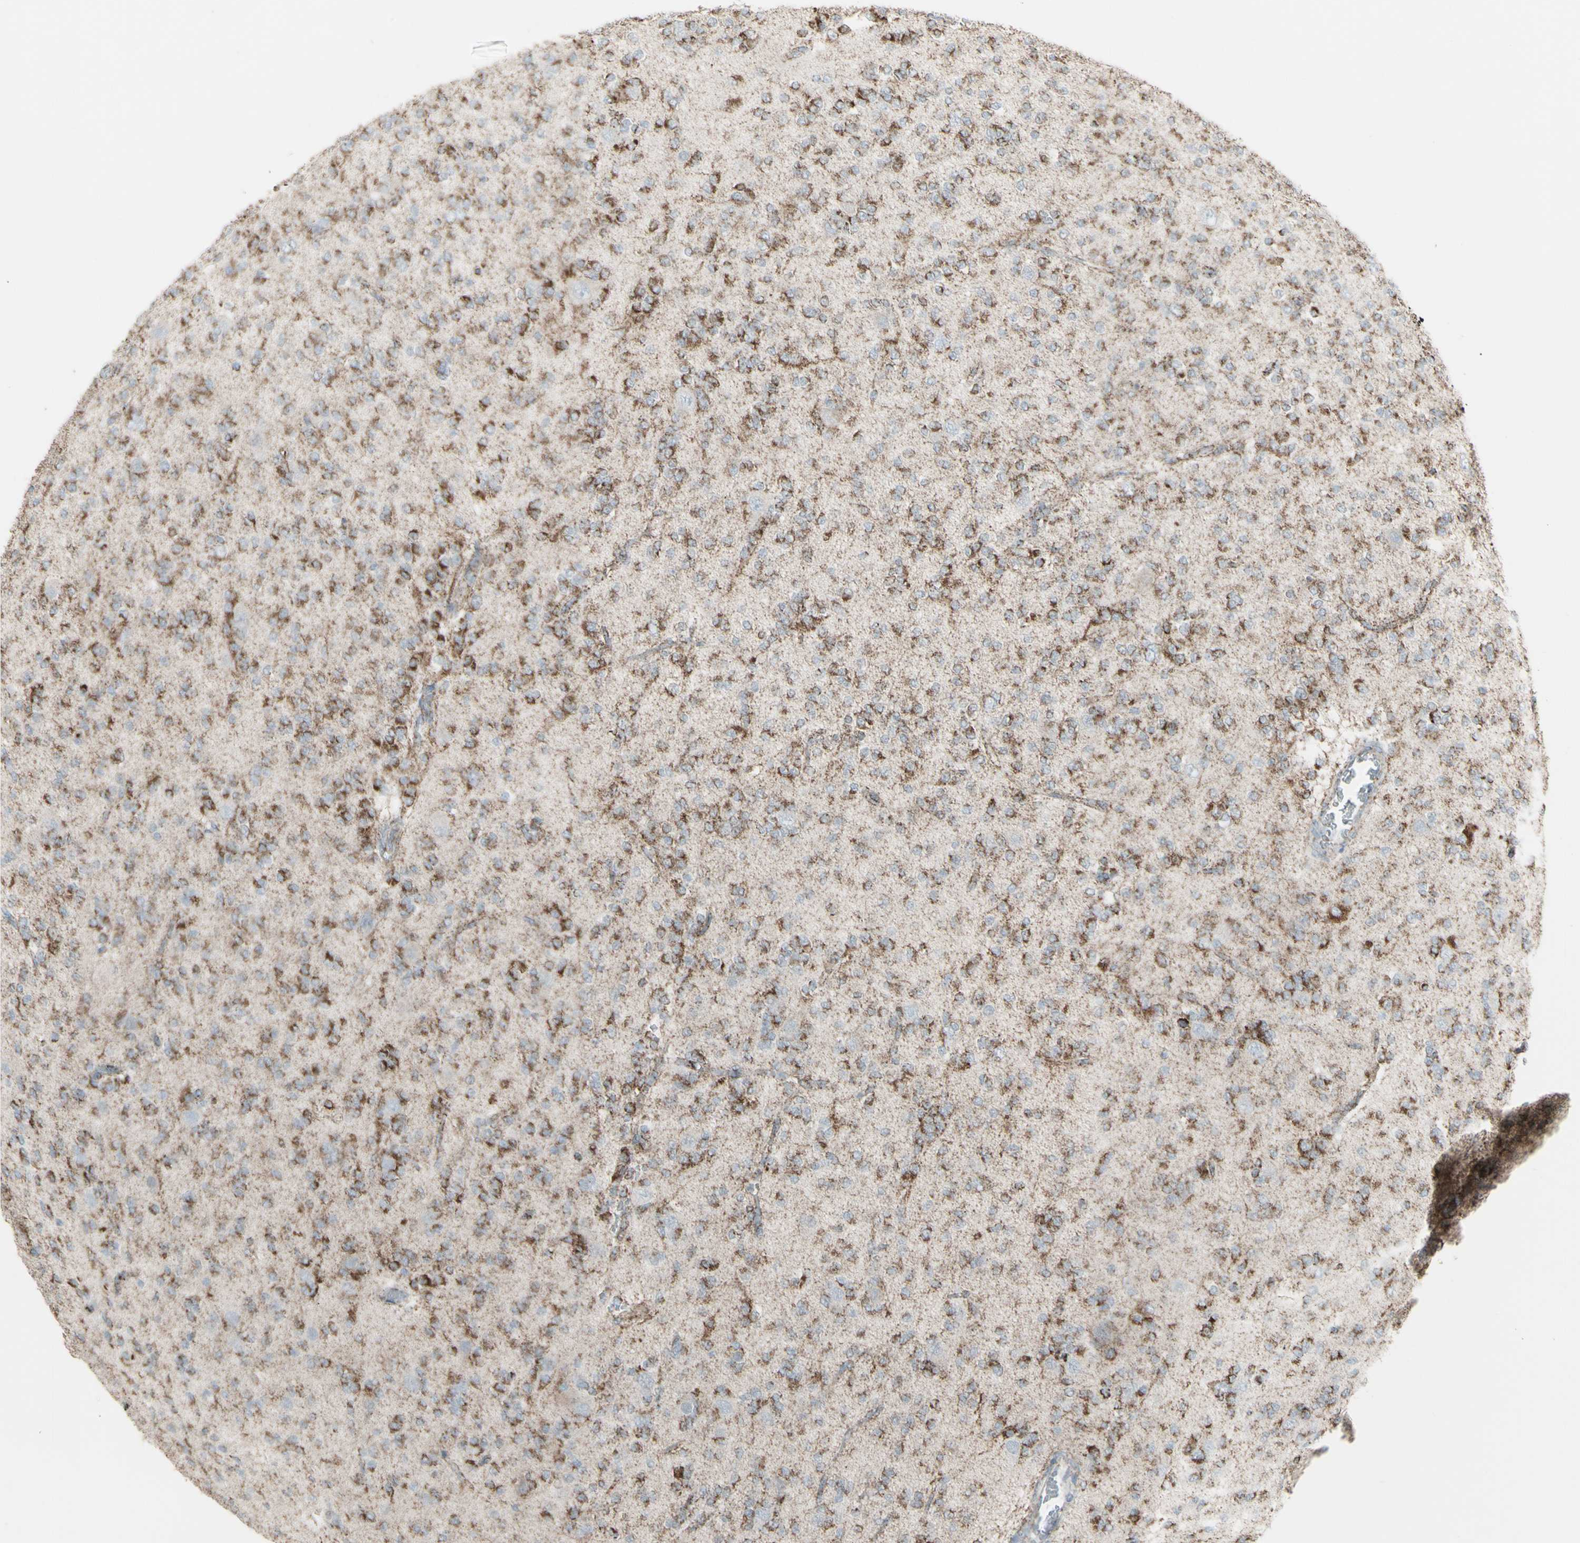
{"staining": {"intensity": "moderate", "quantity": ">75%", "location": "cytoplasmic/membranous"}, "tissue": "glioma", "cell_type": "Tumor cells", "image_type": "cancer", "snomed": [{"axis": "morphology", "description": "Glioma, malignant, Low grade"}, {"axis": "topography", "description": "Brain"}], "caption": "The micrograph shows immunohistochemical staining of malignant glioma (low-grade). There is moderate cytoplasmic/membranous positivity is present in approximately >75% of tumor cells.", "gene": "PLGRKT", "patient": {"sex": "male", "age": 38}}